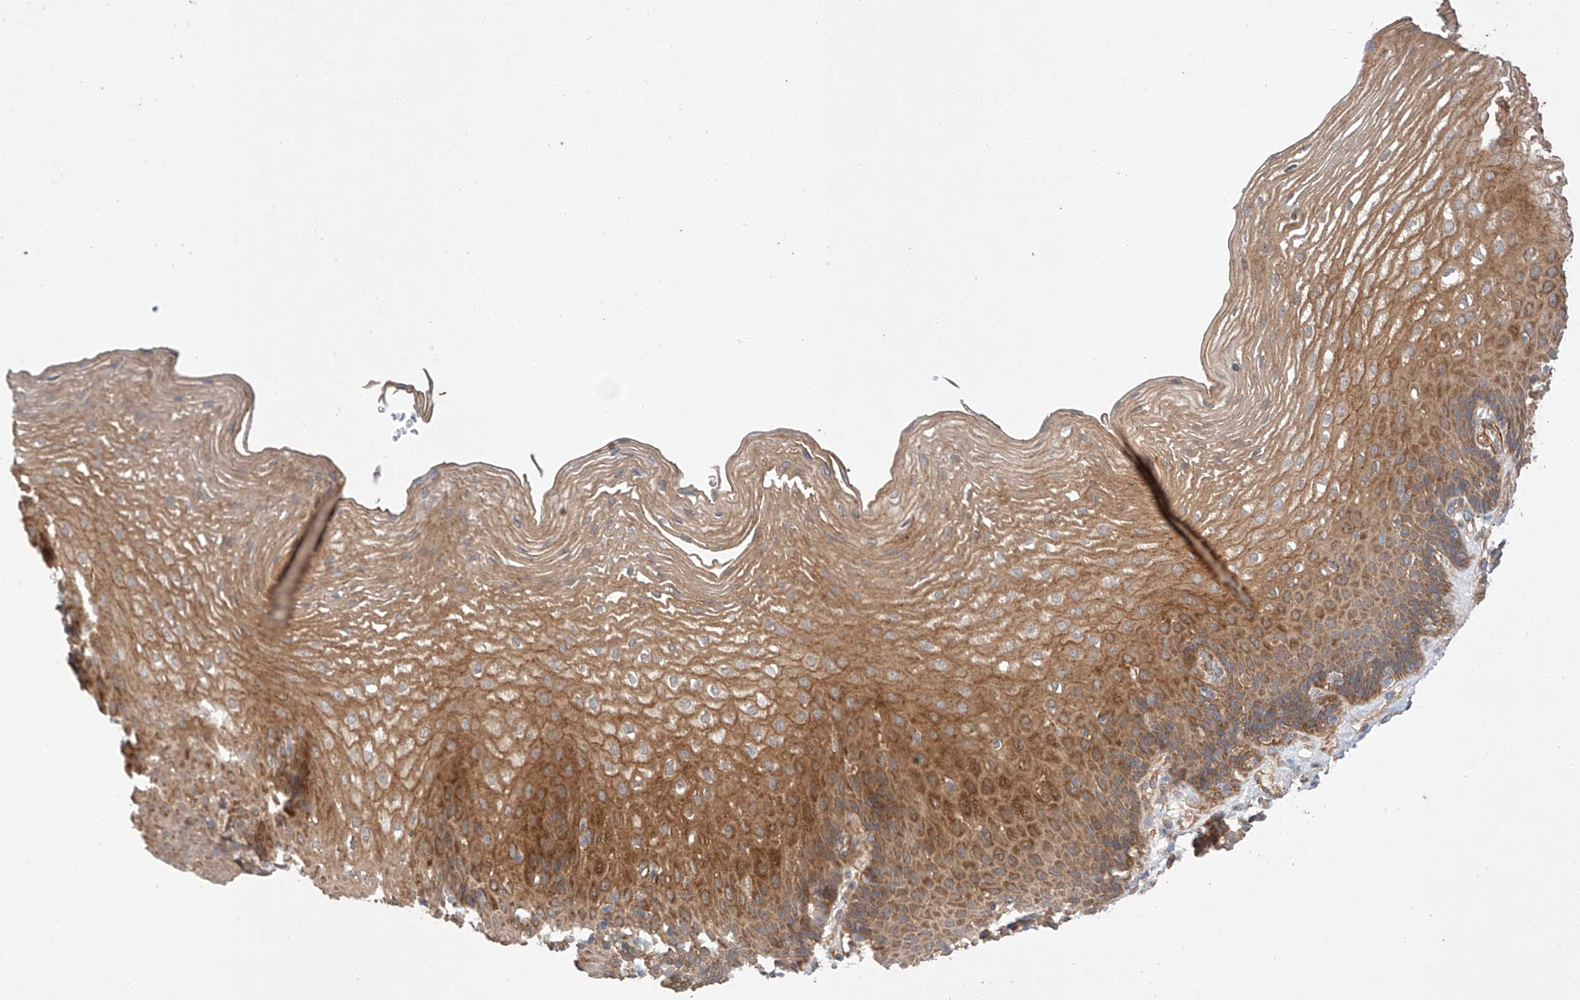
{"staining": {"intensity": "strong", "quantity": ">75%", "location": "cytoplasmic/membranous"}, "tissue": "esophagus", "cell_type": "Squamous epithelial cells", "image_type": "normal", "snomed": [{"axis": "morphology", "description": "Normal tissue, NOS"}, {"axis": "topography", "description": "Esophagus"}], "caption": "An image of human esophagus stained for a protein displays strong cytoplasmic/membranous brown staining in squamous epithelial cells. (IHC, brightfield microscopy, high magnification).", "gene": "RAB23", "patient": {"sex": "female", "age": 66}}